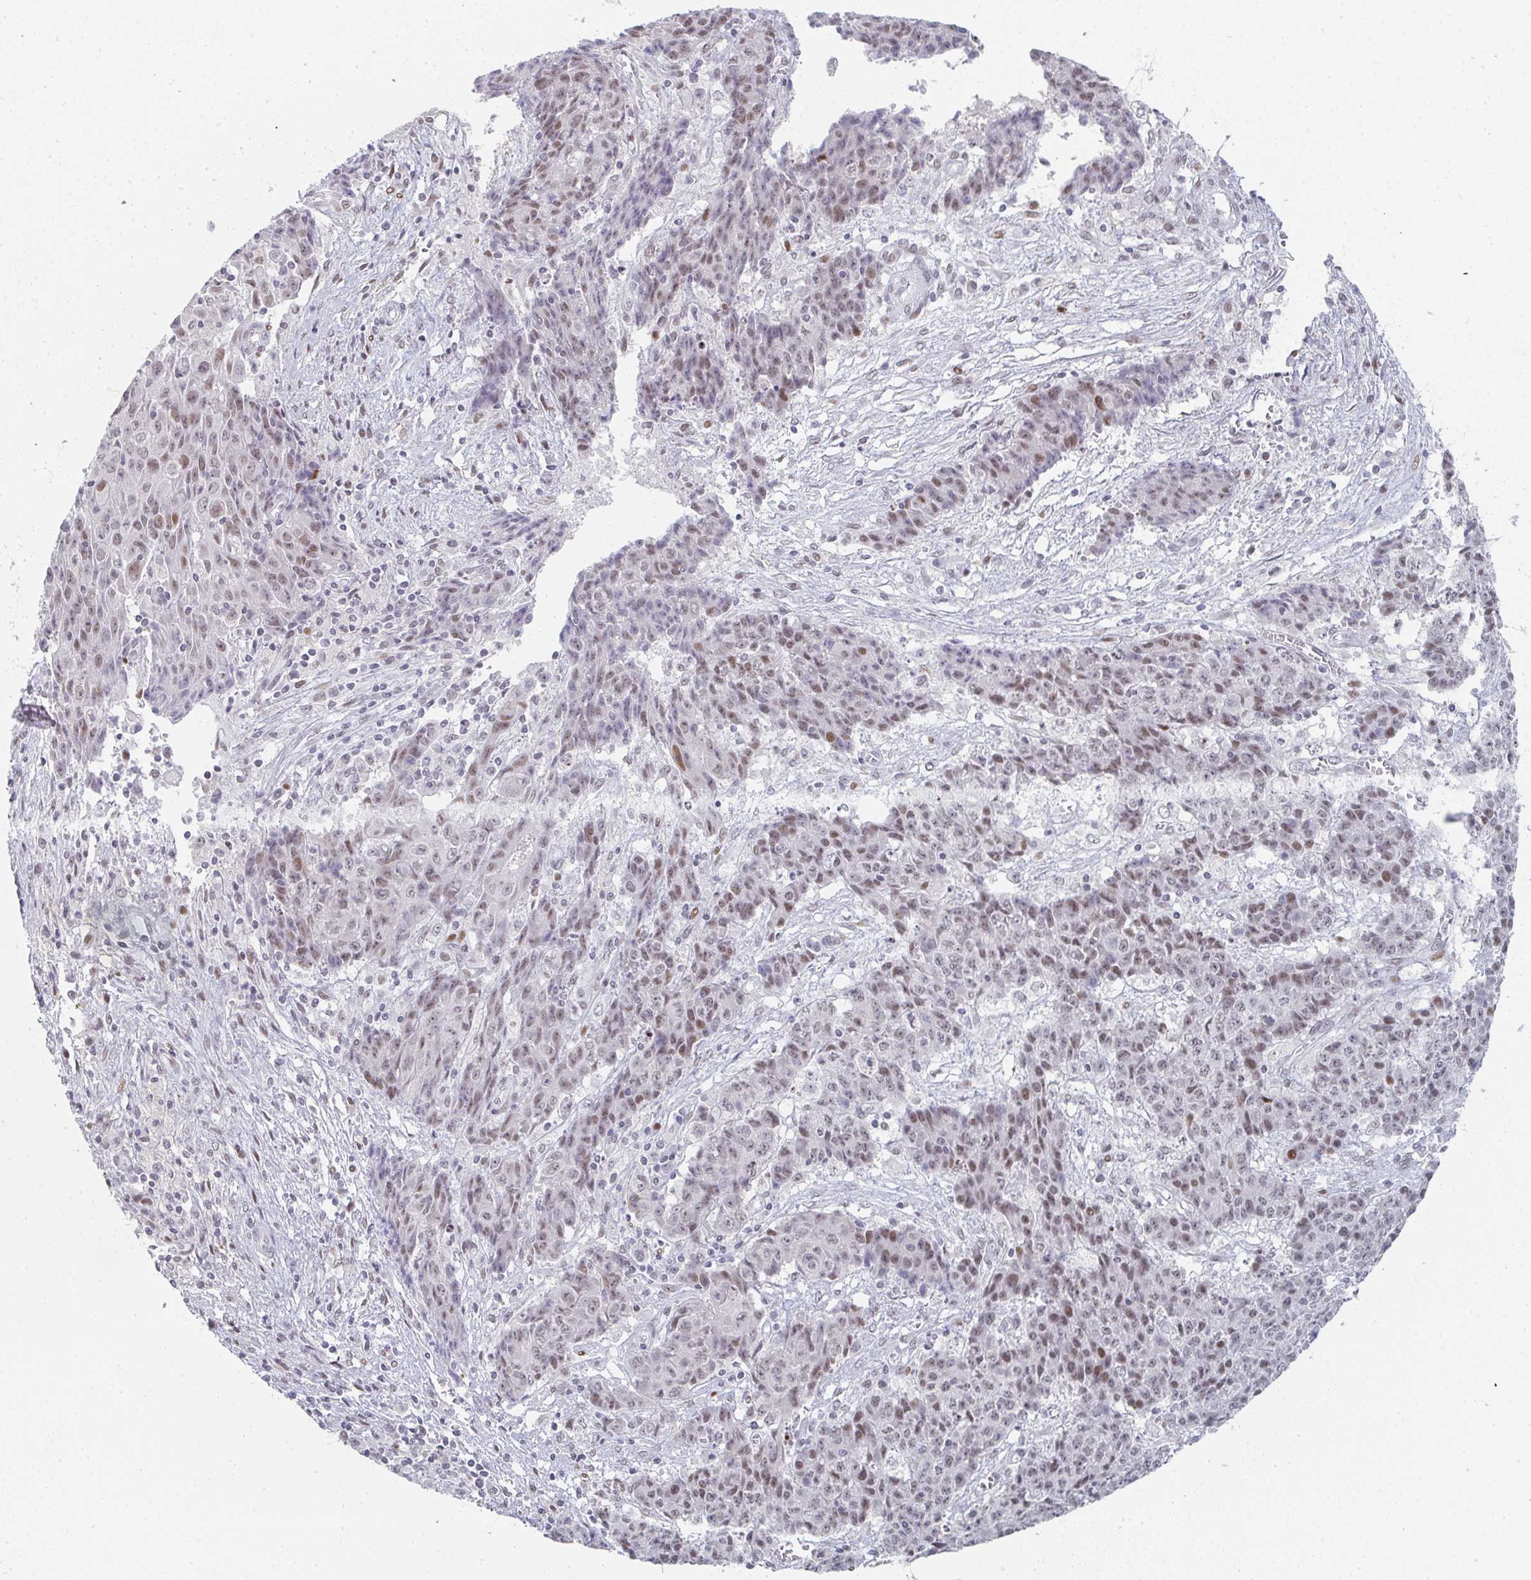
{"staining": {"intensity": "moderate", "quantity": "<25%", "location": "nuclear"}, "tissue": "ovarian cancer", "cell_type": "Tumor cells", "image_type": "cancer", "snomed": [{"axis": "morphology", "description": "Carcinoma, endometroid"}, {"axis": "topography", "description": "Ovary"}], "caption": "A histopathology image of ovarian cancer stained for a protein shows moderate nuclear brown staining in tumor cells.", "gene": "LIN54", "patient": {"sex": "female", "age": 42}}